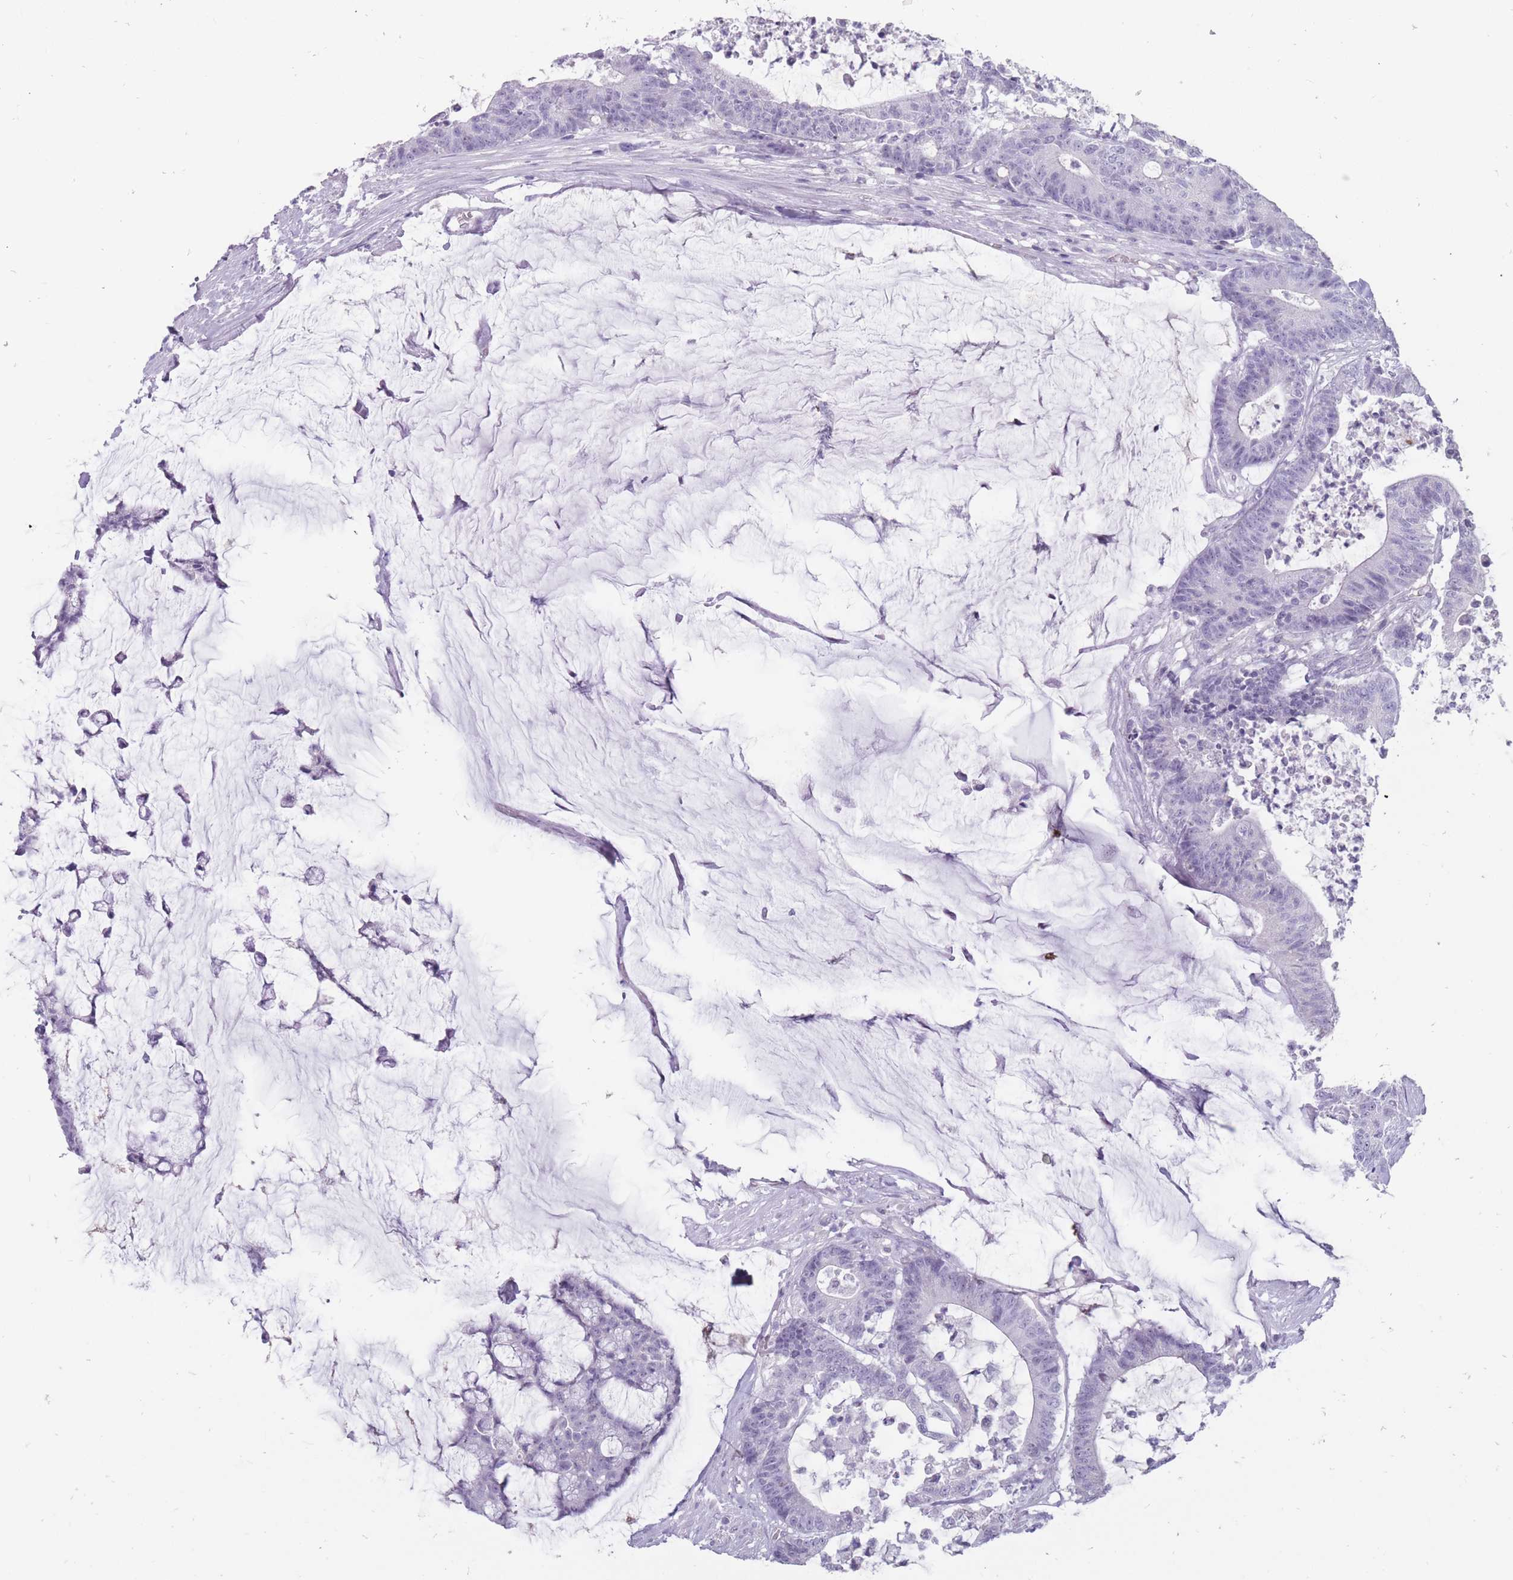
{"staining": {"intensity": "negative", "quantity": "none", "location": "none"}, "tissue": "colorectal cancer", "cell_type": "Tumor cells", "image_type": "cancer", "snomed": [{"axis": "morphology", "description": "Adenocarcinoma, NOS"}, {"axis": "topography", "description": "Colon"}], "caption": "High magnification brightfield microscopy of adenocarcinoma (colorectal) stained with DAB (brown) and counterstained with hematoxylin (blue): tumor cells show no significant staining.", "gene": "ERICH4", "patient": {"sex": "female", "age": 84}}